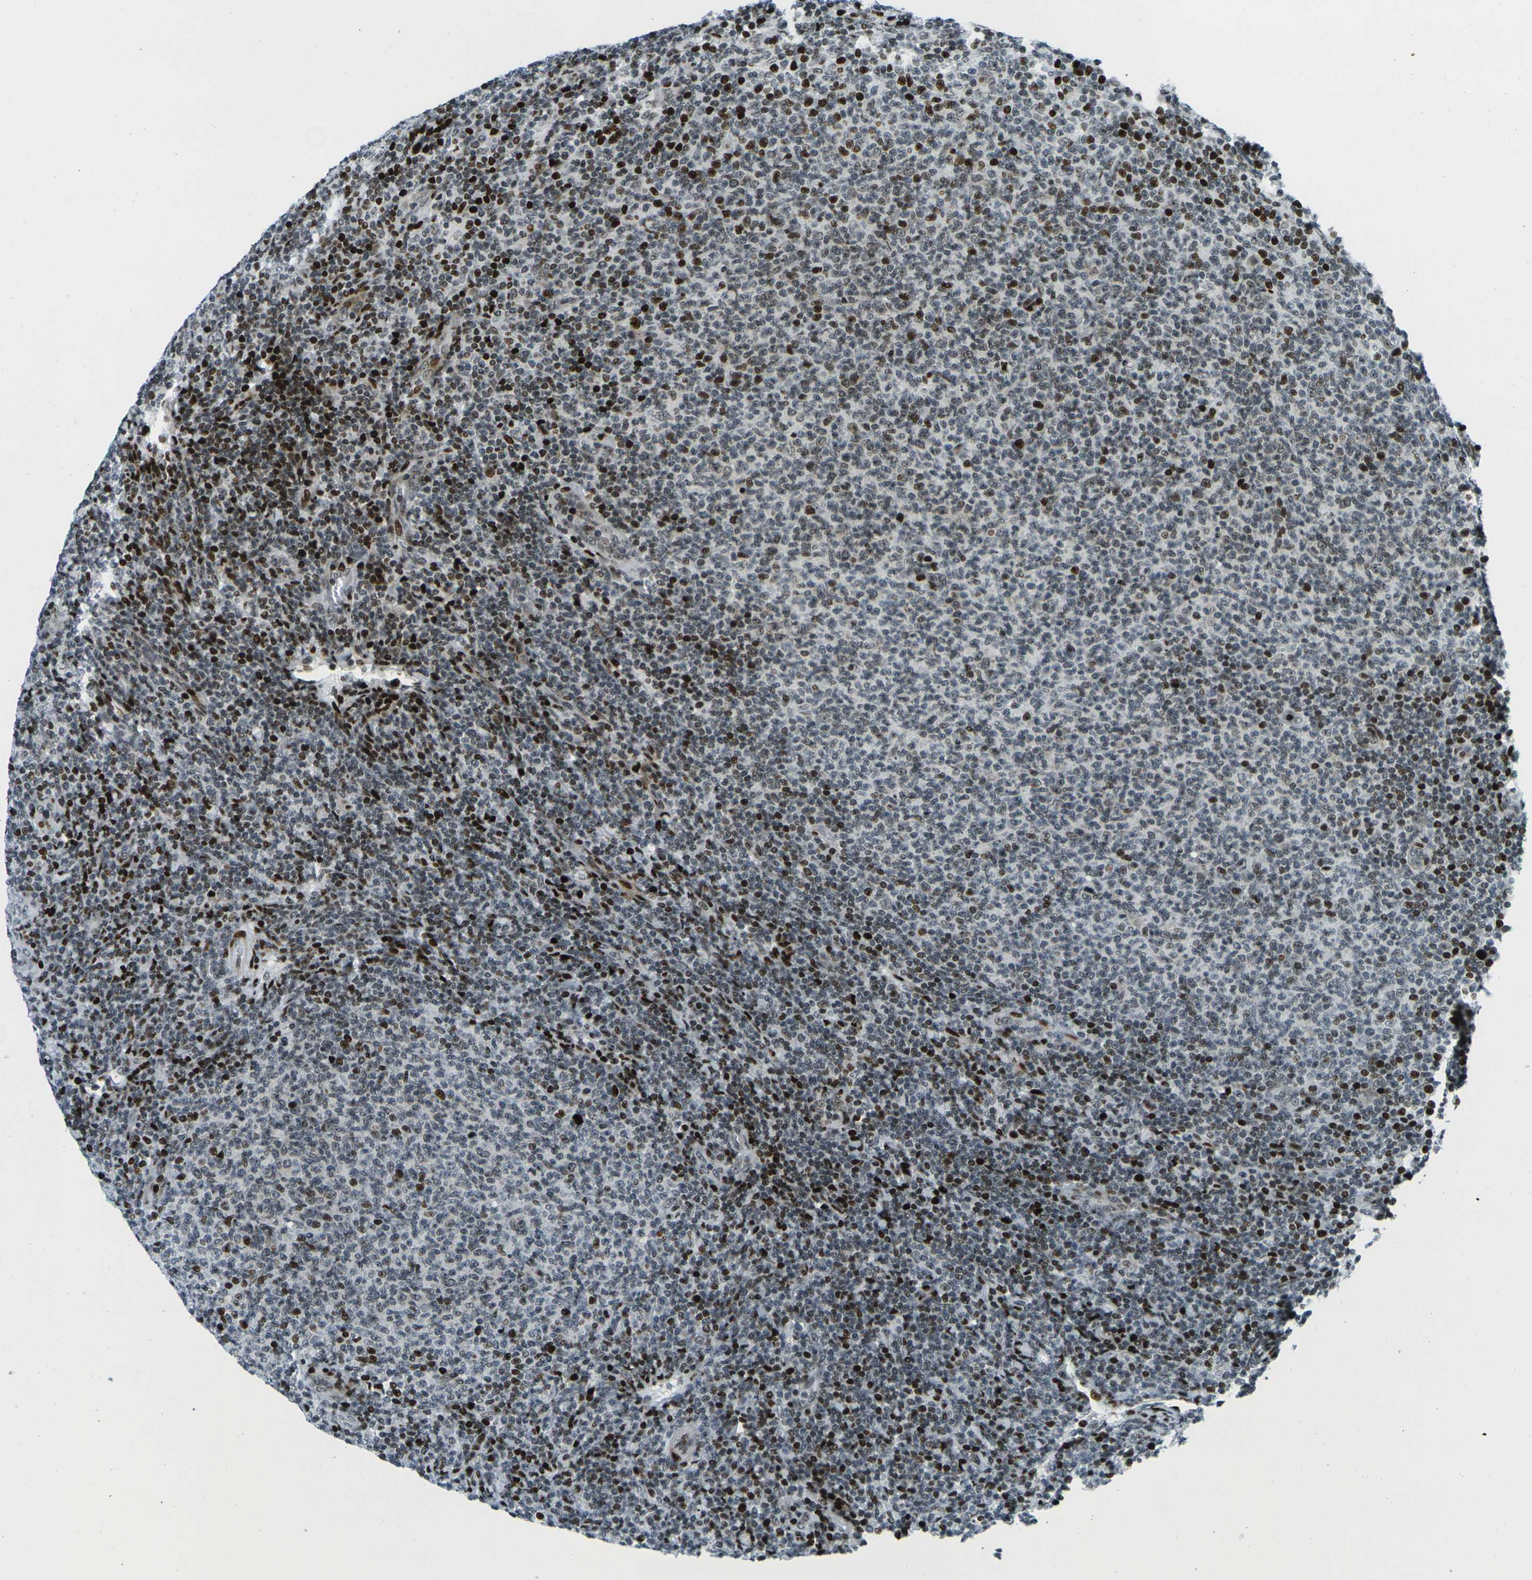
{"staining": {"intensity": "strong", "quantity": "25%-75%", "location": "nuclear"}, "tissue": "lymphoma", "cell_type": "Tumor cells", "image_type": "cancer", "snomed": [{"axis": "morphology", "description": "Malignant lymphoma, non-Hodgkin's type, Low grade"}, {"axis": "topography", "description": "Lymph node"}], "caption": "A brown stain labels strong nuclear expression of a protein in malignant lymphoma, non-Hodgkin's type (low-grade) tumor cells. (Brightfield microscopy of DAB IHC at high magnification).", "gene": "H3-3A", "patient": {"sex": "male", "age": 66}}